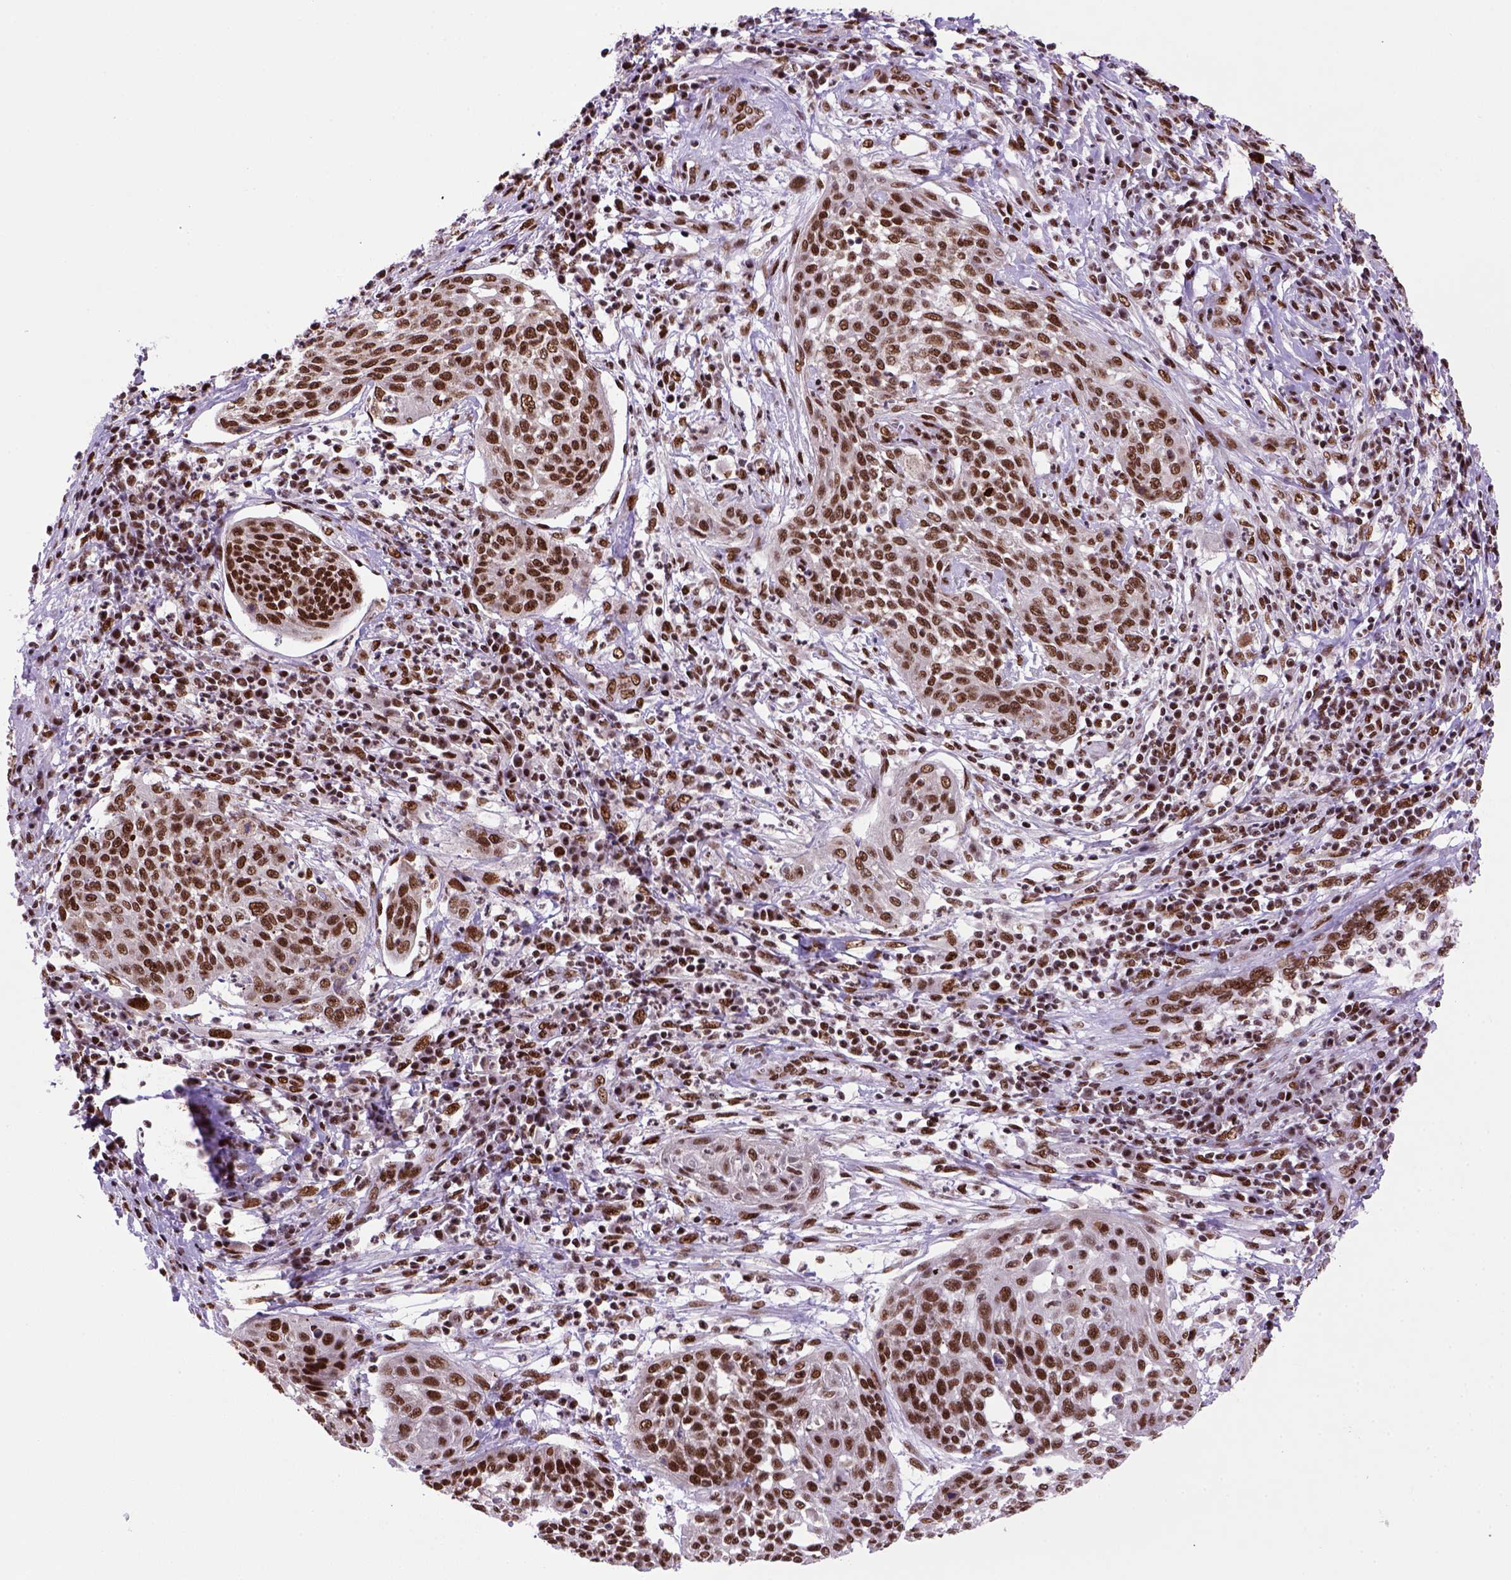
{"staining": {"intensity": "strong", "quantity": ">75%", "location": "nuclear"}, "tissue": "cervical cancer", "cell_type": "Tumor cells", "image_type": "cancer", "snomed": [{"axis": "morphology", "description": "Squamous cell carcinoma, NOS"}, {"axis": "topography", "description": "Cervix"}], "caption": "DAB (3,3'-diaminobenzidine) immunohistochemical staining of human cervical cancer reveals strong nuclear protein positivity in about >75% of tumor cells. The staining was performed using DAB (3,3'-diaminobenzidine), with brown indicating positive protein expression. Nuclei are stained blue with hematoxylin.", "gene": "NSMCE2", "patient": {"sex": "female", "age": 34}}